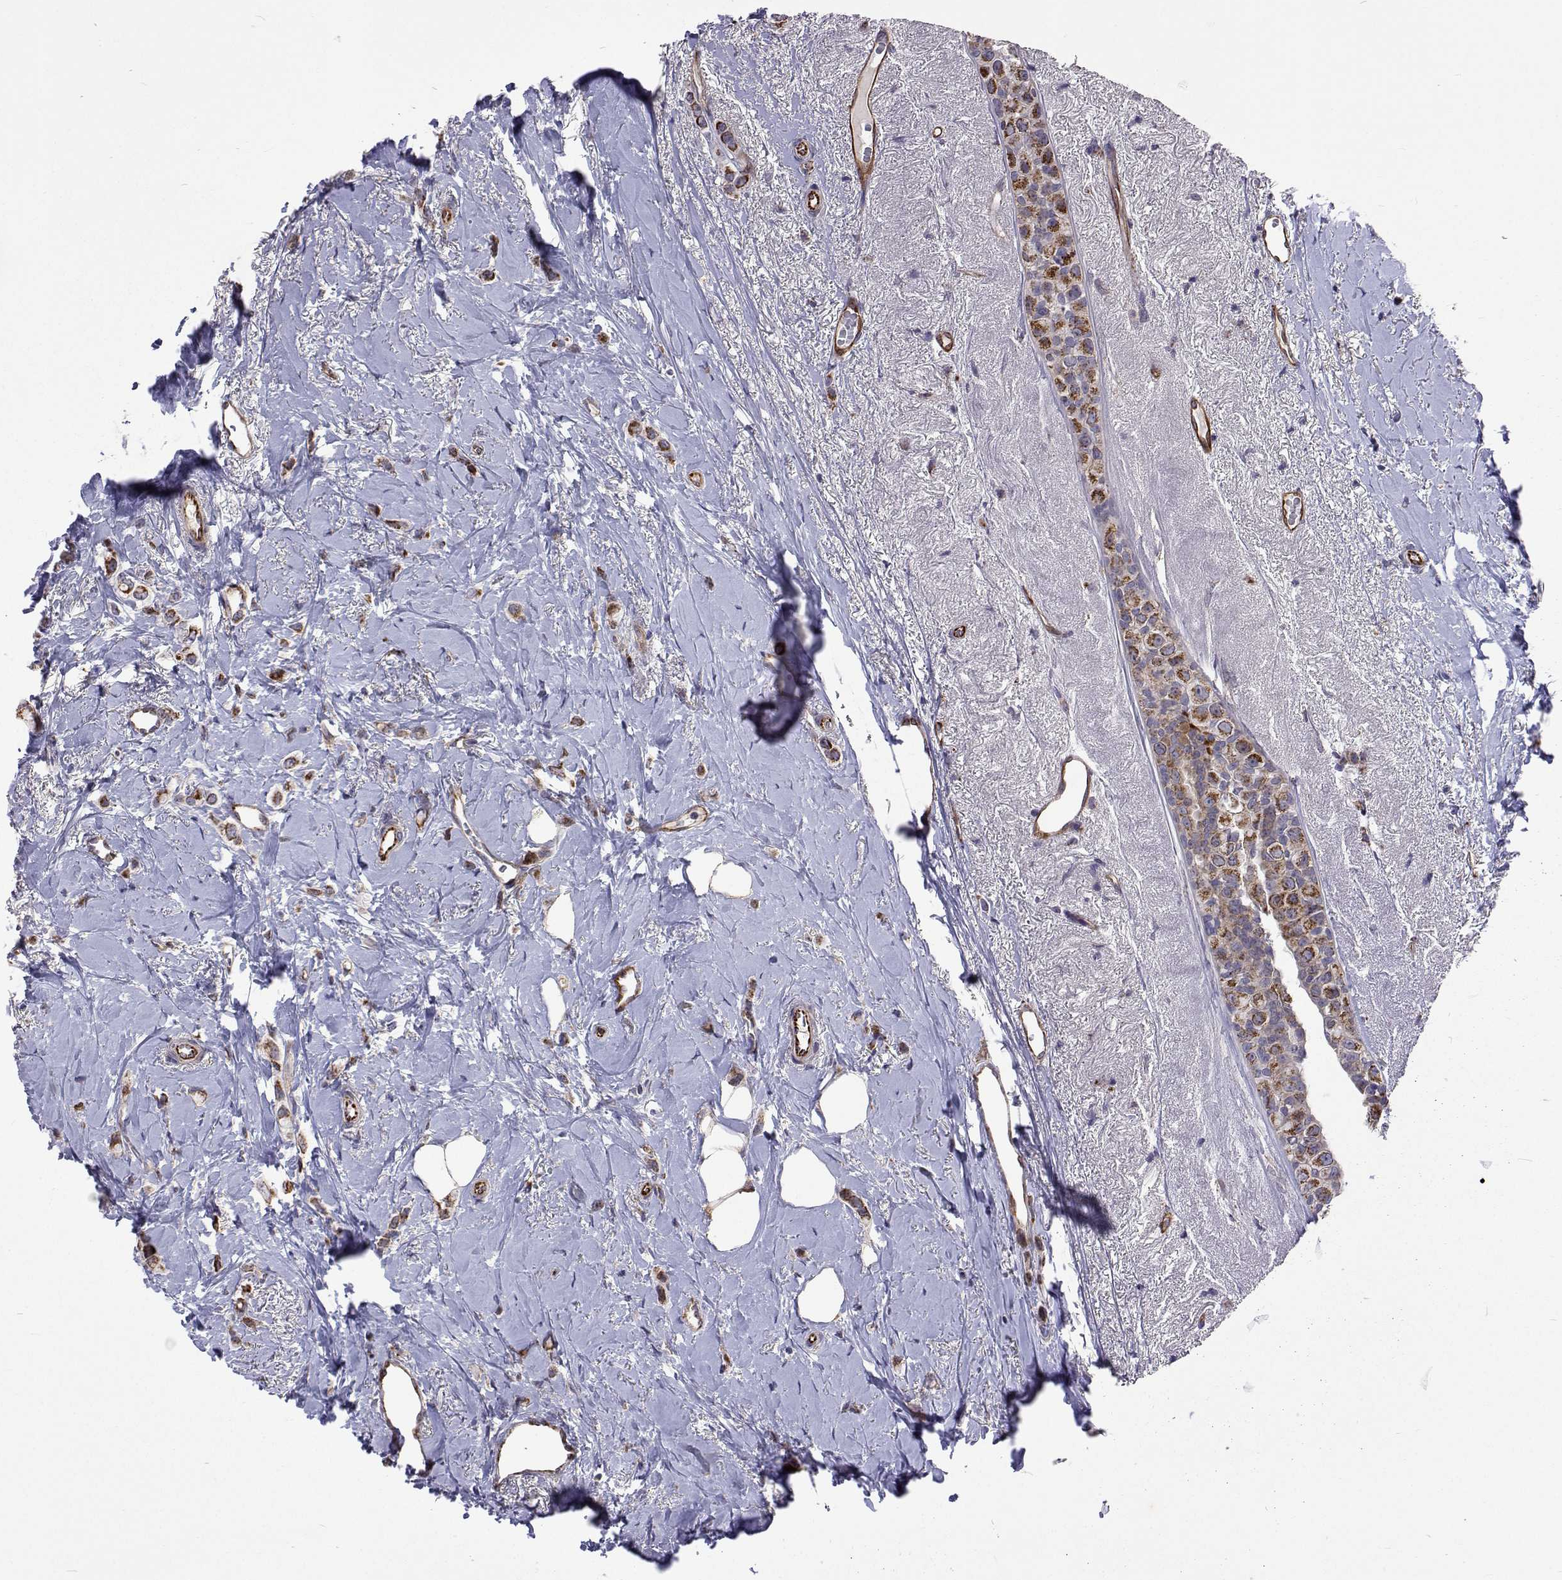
{"staining": {"intensity": "moderate", "quantity": ">75%", "location": "cytoplasmic/membranous"}, "tissue": "breast cancer", "cell_type": "Tumor cells", "image_type": "cancer", "snomed": [{"axis": "morphology", "description": "Lobular carcinoma"}, {"axis": "topography", "description": "Breast"}], "caption": "Breast lobular carcinoma stained with DAB (3,3'-diaminobenzidine) immunohistochemistry (IHC) exhibits medium levels of moderate cytoplasmic/membranous staining in about >75% of tumor cells. (Brightfield microscopy of DAB IHC at high magnification).", "gene": "DHTKD1", "patient": {"sex": "female", "age": 66}}